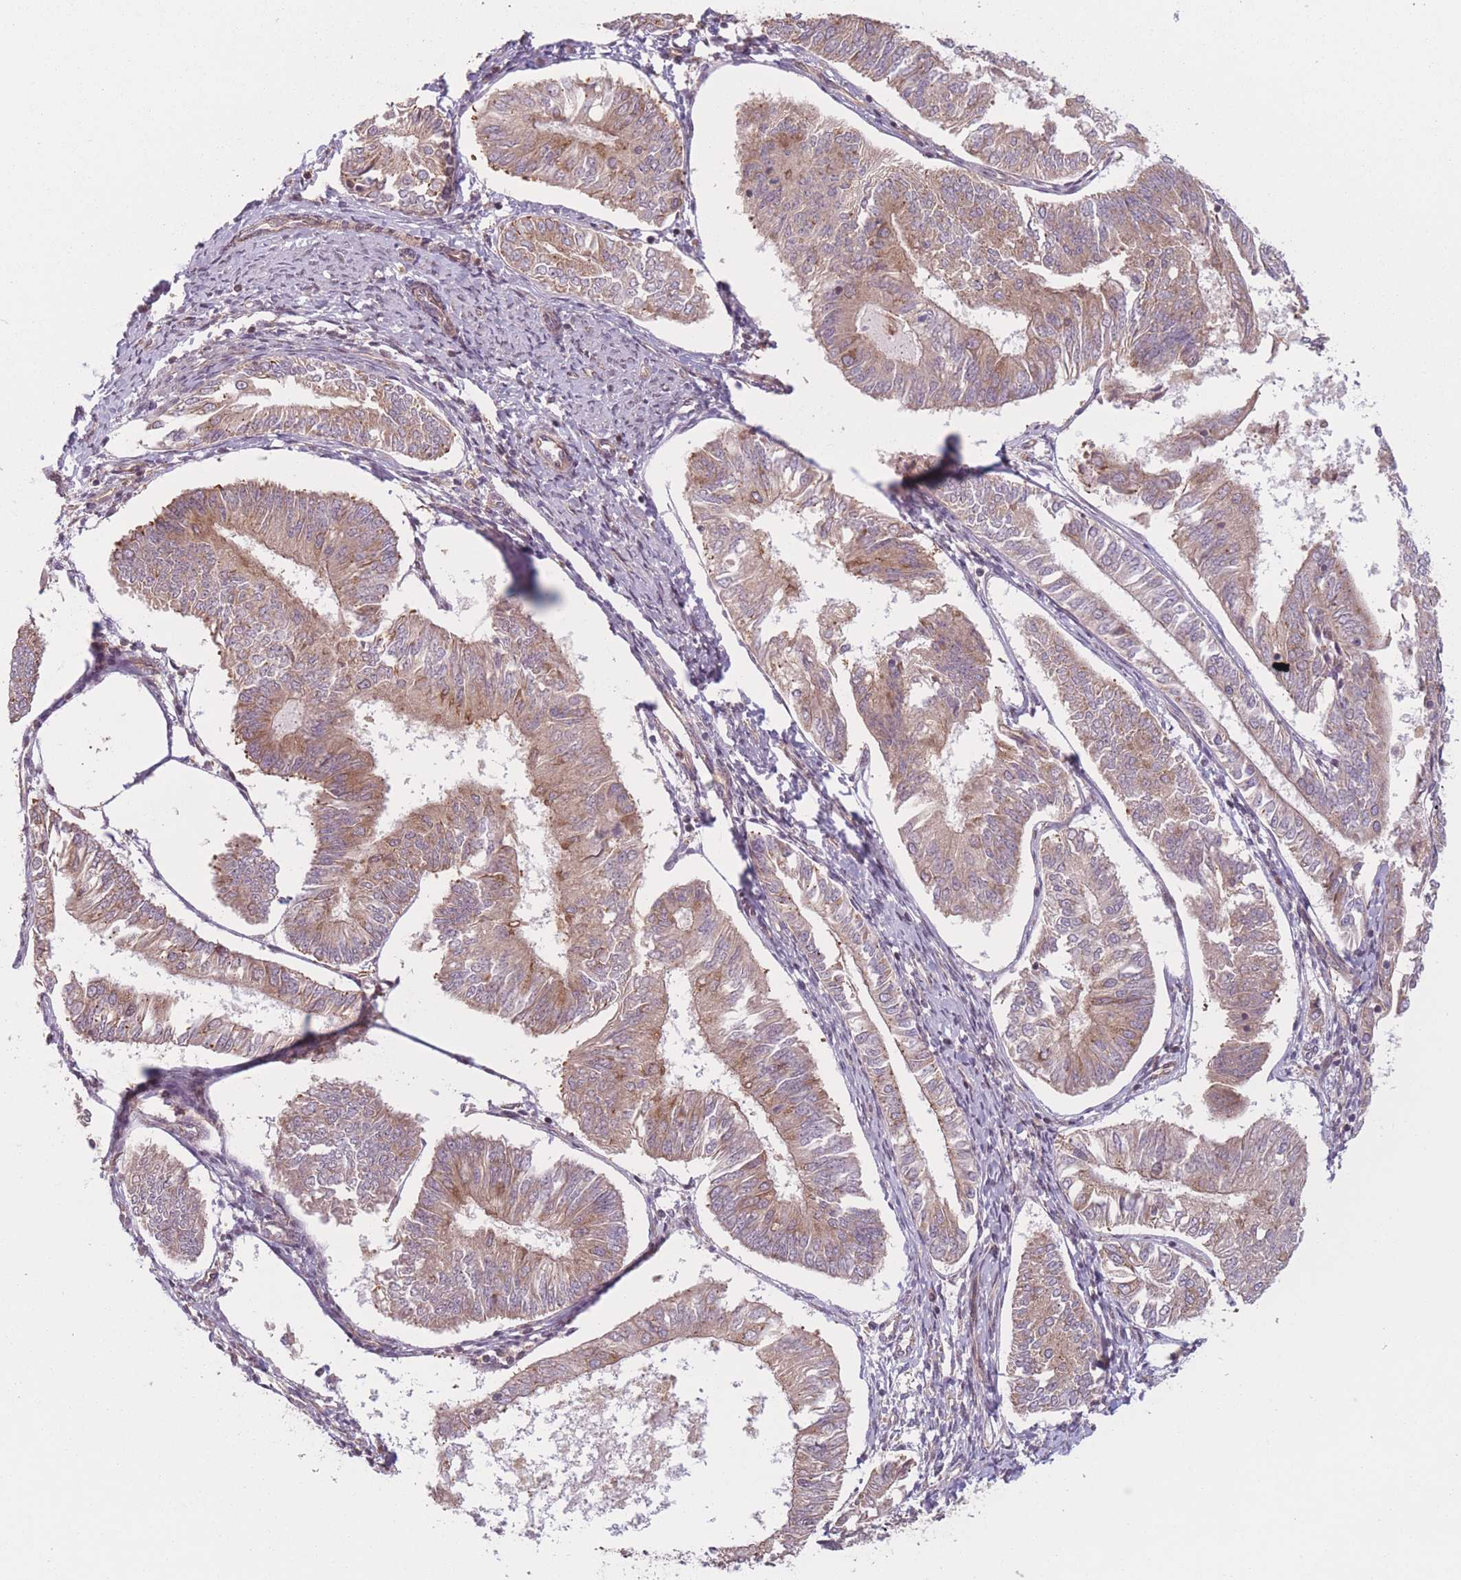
{"staining": {"intensity": "moderate", "quantity": ">75%", "location": "cytoplasmic/membranous"}, "tissue": "endometrial cancer", "cell_type": "Tumor cells", "image_type": "cancer", "snomed": [{"axis": "morphology", "description": "Adenocarcinoma, NOS"}, {"axis": "topography", "description": "Endometrium"}], "caption": "Endometrial cancer (adenocarcinoma) stained for a protein (brown) shows moderate cytoplasmic/membranous positive positivity in about >75% of tumor cells.", "gene": "WASHC2A", "patient": {"sex": "female", "age": 58}}